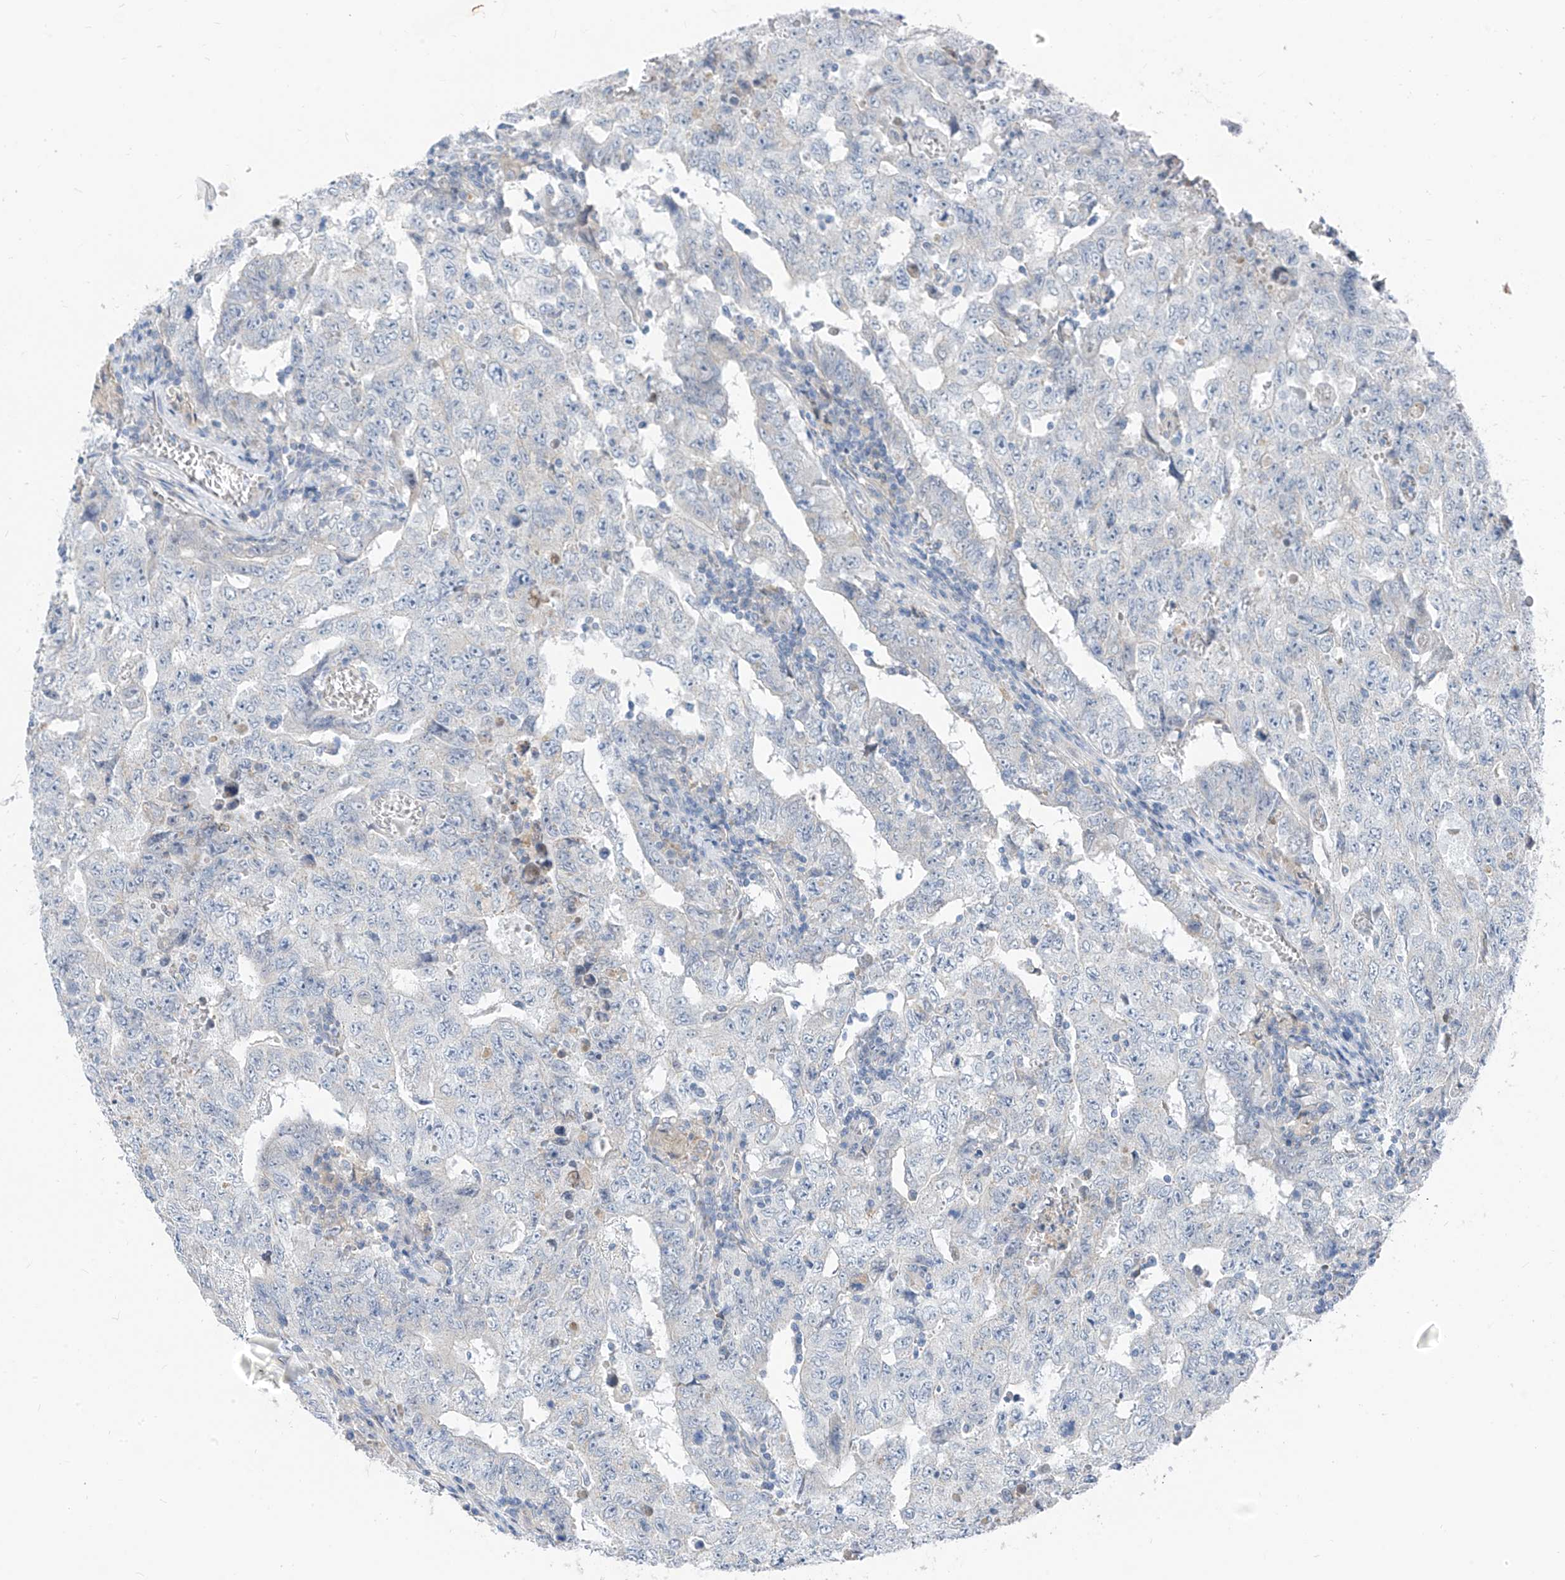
{"staining": {"intensity": "negative", "quantity": "none", "location": "none"}, "tissue": "testis cancer", "cell_type": "Tumor cells", "image_type": "cancer", "snomed": [{"axis": "morphology", "description": "Carcinoma, Embryonal, NOS"}, {"axis": "topography", "description": "Testis"}], "caption": "Image shows no significant protein positivity in tumor cells of testis cancer (embryonal carcinoma). Brightfield microscopy of immunohistochemistry (IHC) stained with DAB (3,3'-diaminobenzidine) (brown) and hematoxylin (blue), captured at high magnification.", "gene": "LDAH", "patient": {"sex": "male", "age": 26}}